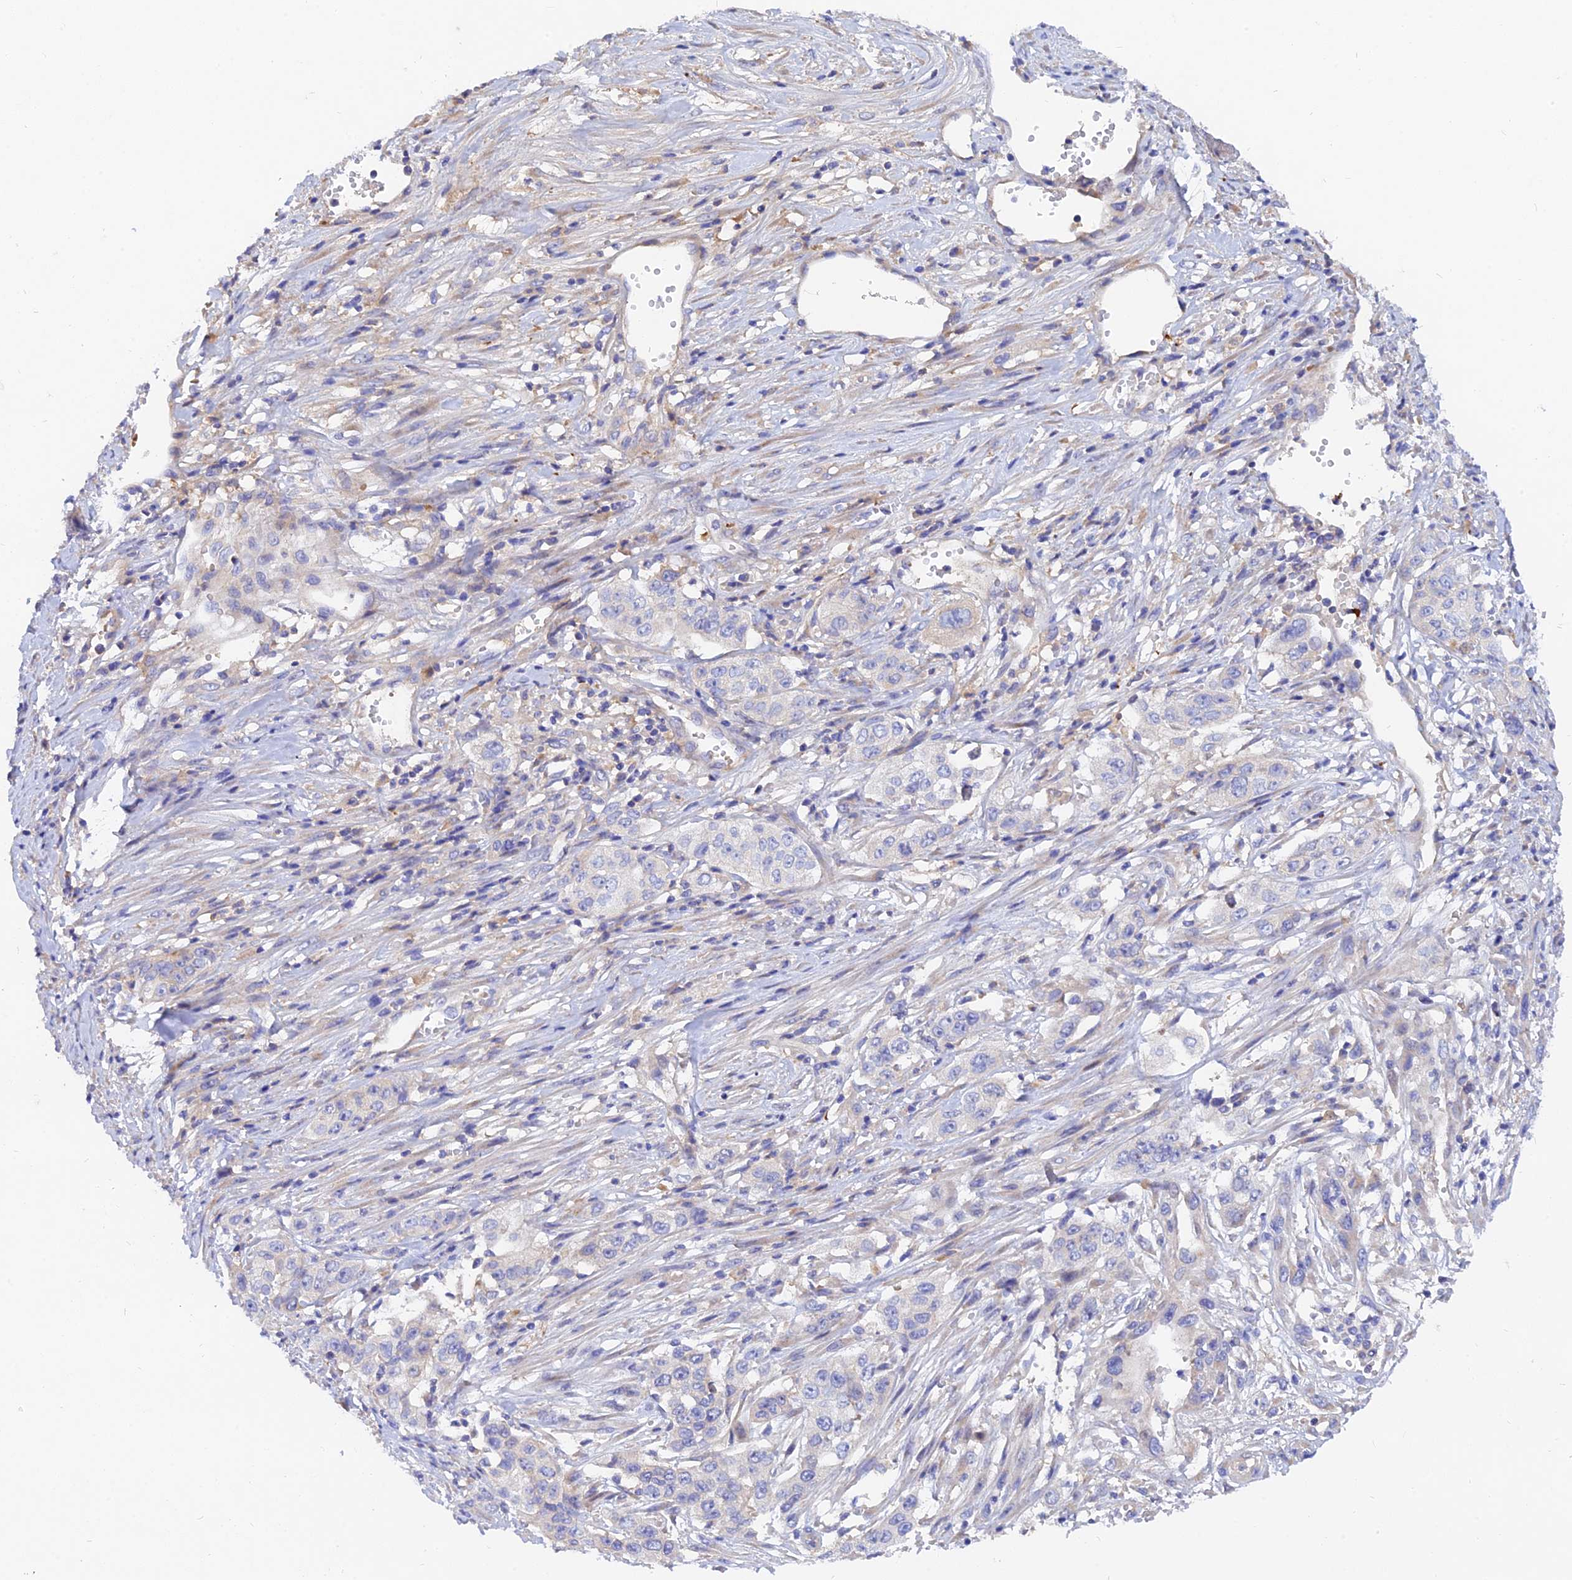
{"staining": {"intensity": "negative", "quantity": "none", "location": "none"}, "tissue": "stomach cancer", "cell_type": "Tumor cells", "image_type": "cancer", "snomed": [{"axis": "morphology", "description": "Adenocarcinoma, NOS"}, {"axis": "topography", "description": "Stomach, upper"}], "caption": "DAB (3,3'-diaminobenzidine) immunohistochemical staining of human adenocarcinoma (stomach) reveals no significant expression in tumor cells.", "gene": "MROH1", "patient": {"sex": "male", "age": 62}}